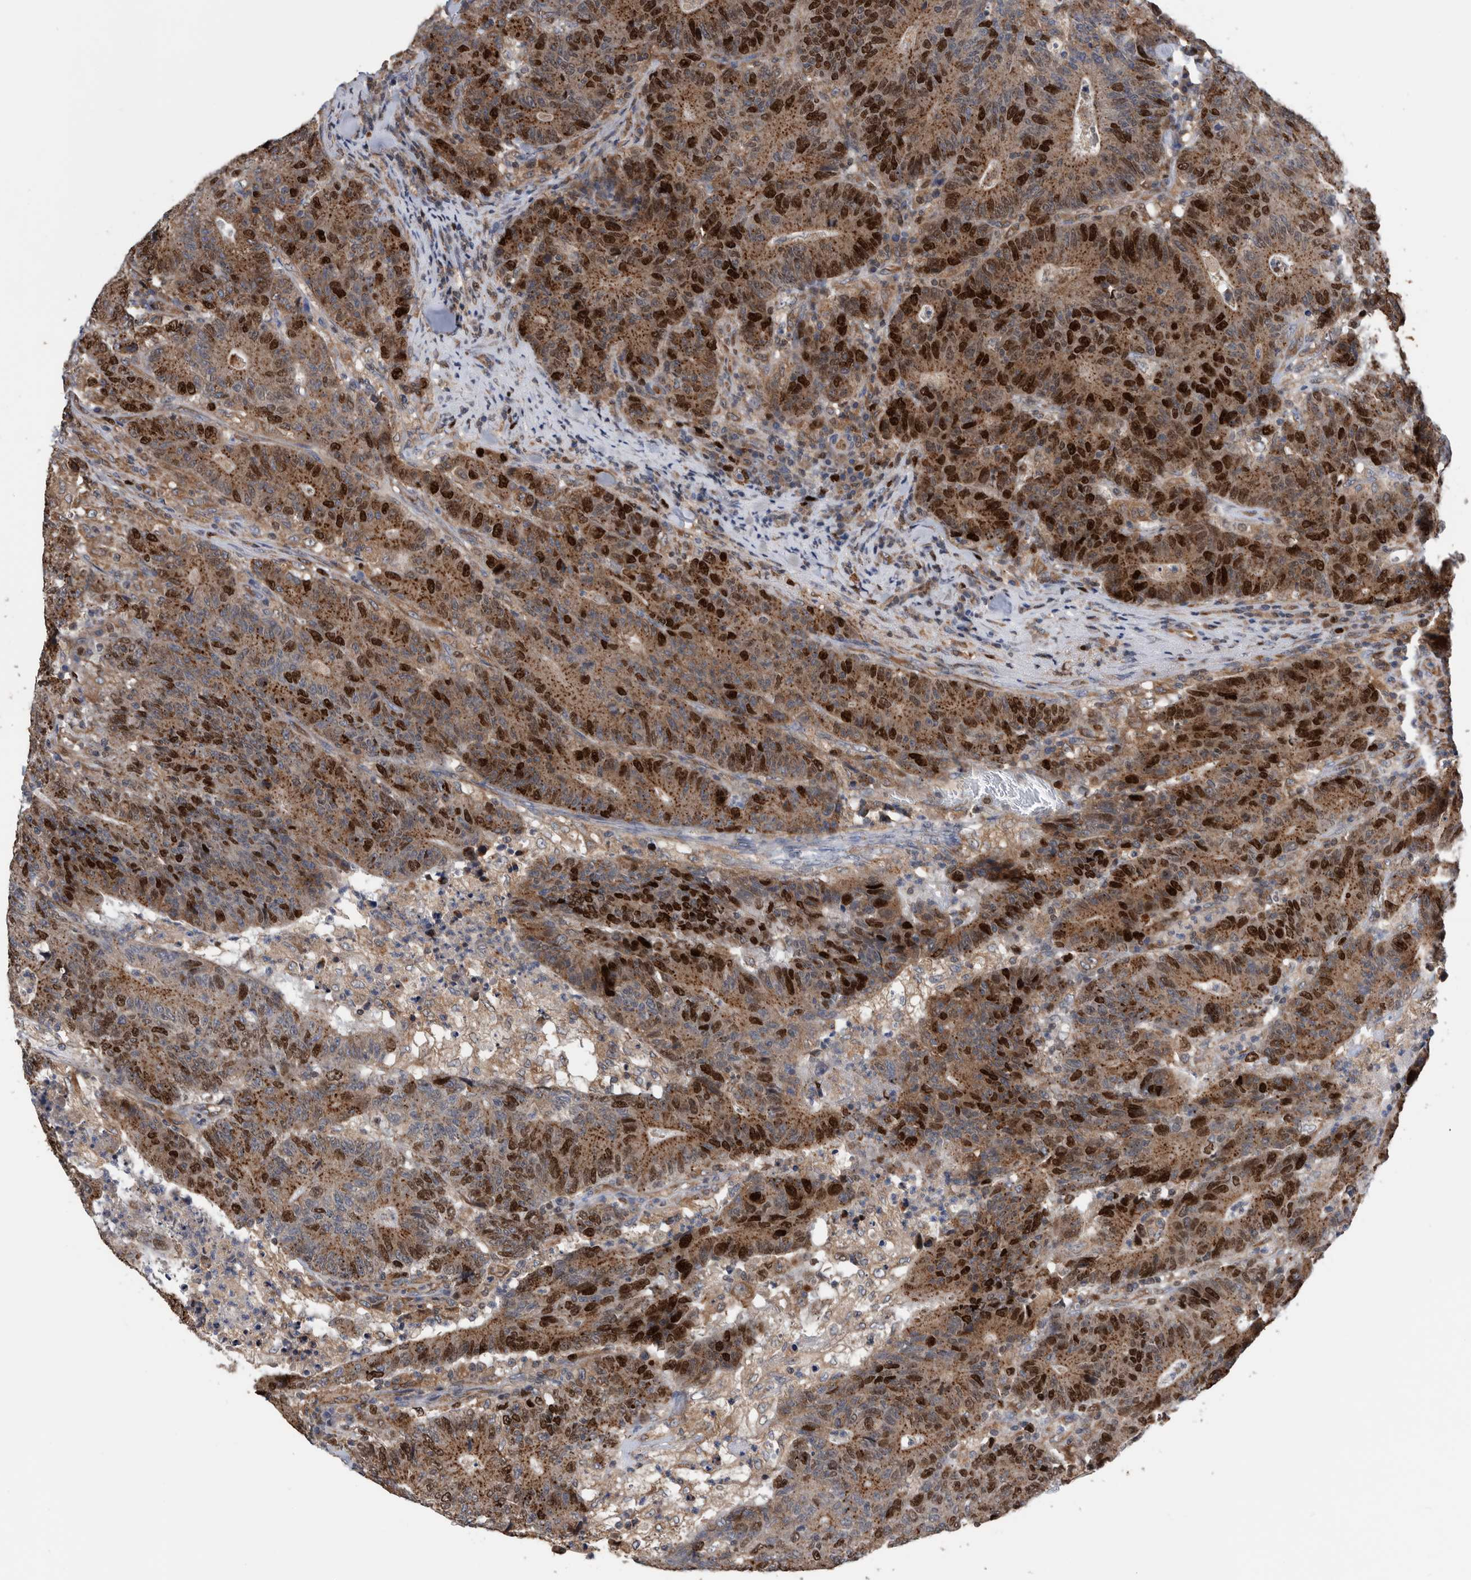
{"staining": {"intensity": "strong", "quantity": ">75%", "location": "cytoplasmic/membranous,nuclear"}, "tissue": "colorectal cancer", "cell_type": "Tumor cells", "image_type": "cancer", "snomed": [{"axis": "morphology", "description": "Normal tissue, NOS"}, {"axis": "morphology", "description": "Adenocarcinoma, NOS"}, {"axis": "topography", "description": "Colon"}], "caption": "This micrograph shows adenocarcinoma (colorectal) stained with IHC to label a protein in brown. The cytoplasmic/membranous and nuclear of tumor cells show strong positivity for the protein. Nuclei are counter-stained blue.", "gene": "ATAD2", "patient": {"sex": "female", "age": 75}}